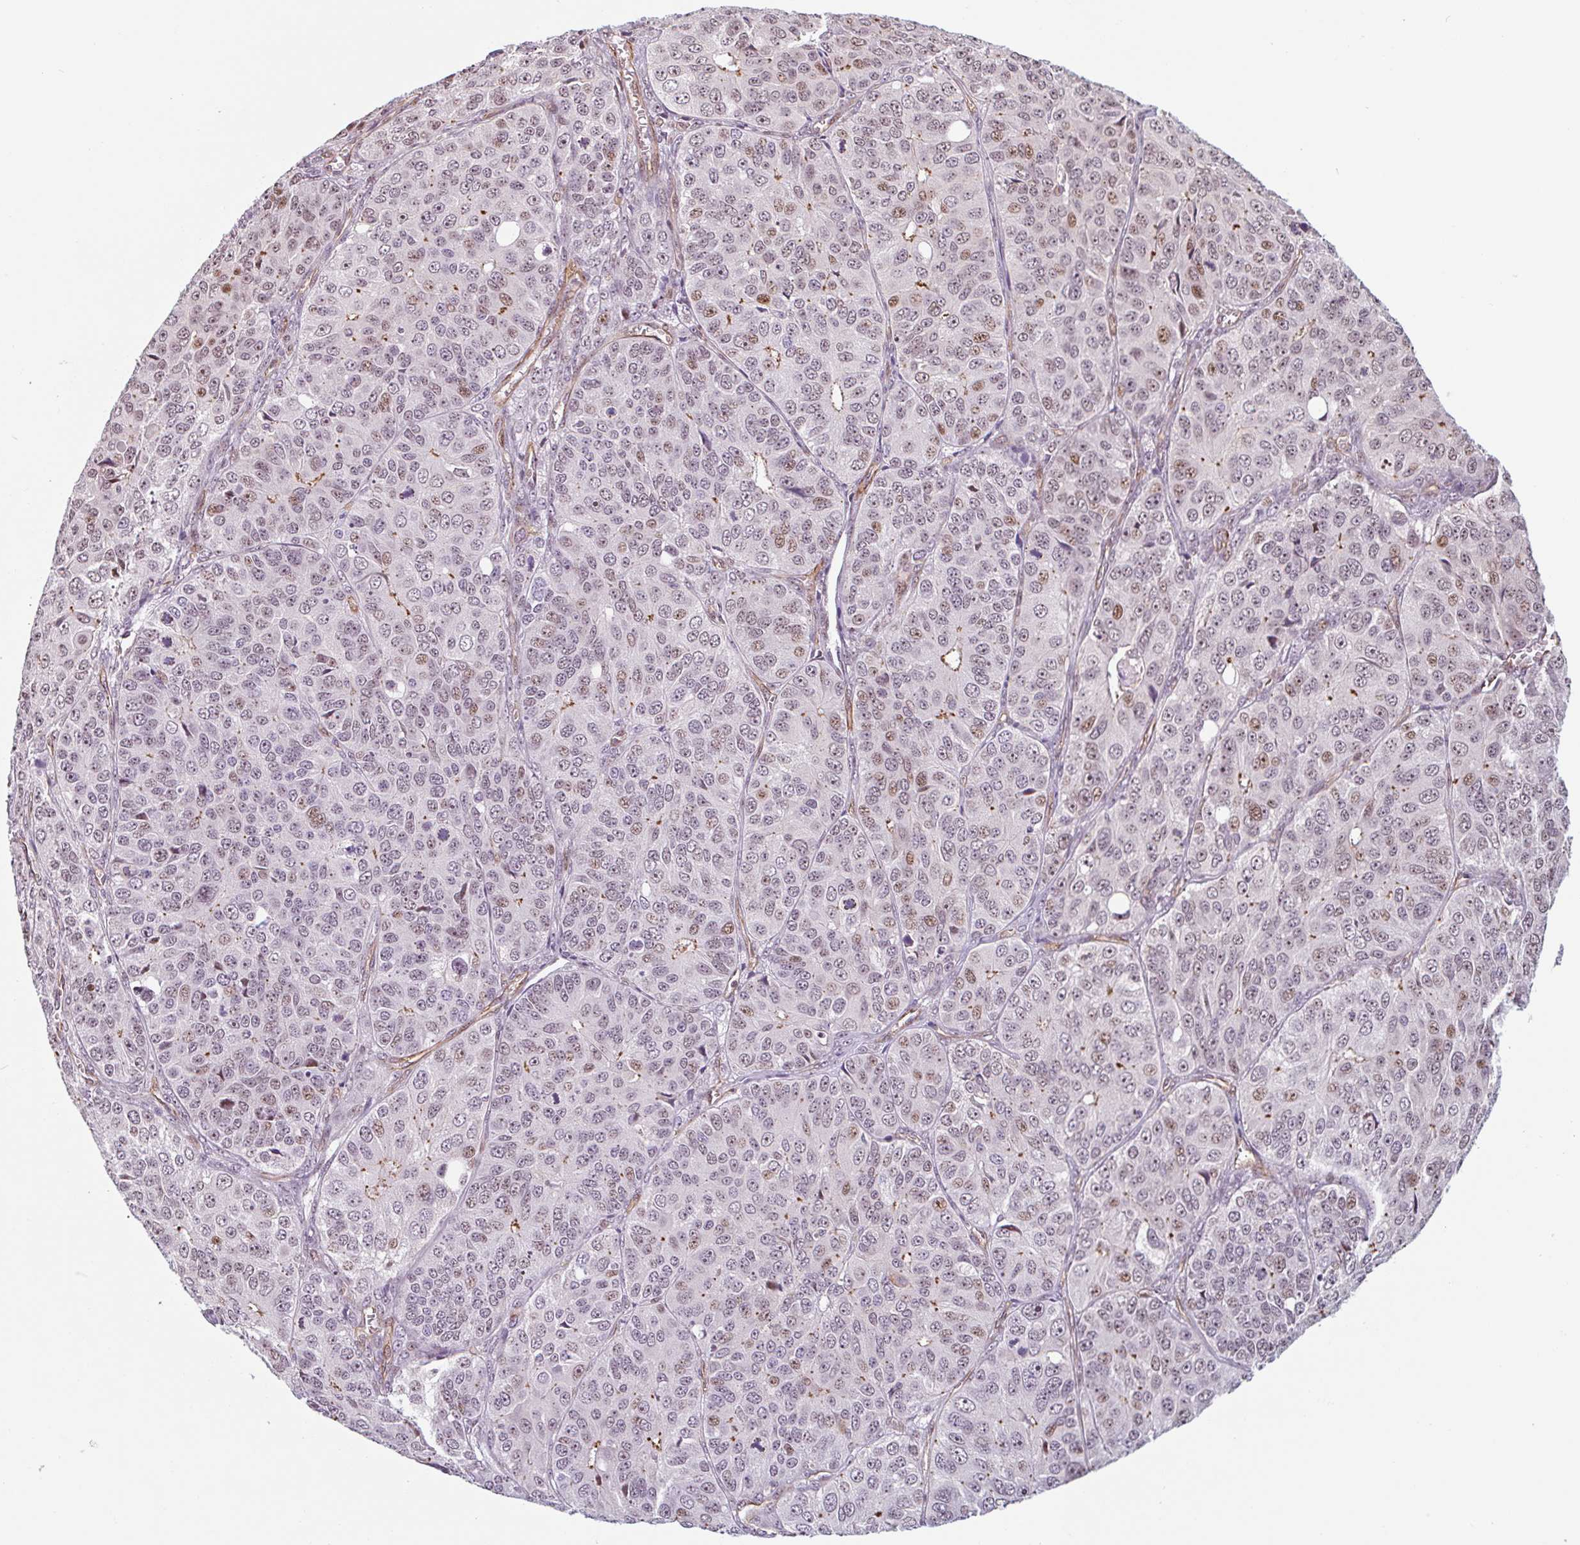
{"staining": {"intensity": "moderate", "quantity": "25%-75%", "location": "nuclear"}, "tissue": "ovarian cancer", "cell_type": "Tumor cells", "image_type": "cancer", "snomed": [{"axis": "morphology", "description": "Carcinoma, endometroid"}, {"axis": "topography", "description": "Ovary"}], "caption": "Immunohistochemistry of human endometroid carcinoma (ovarian) demonstrates medium levels of moderate nuclear positivity in about 25%-75% of tumor cells.", "gene": "ZNF689", "patient": {"sex": "female", "age": 51}}